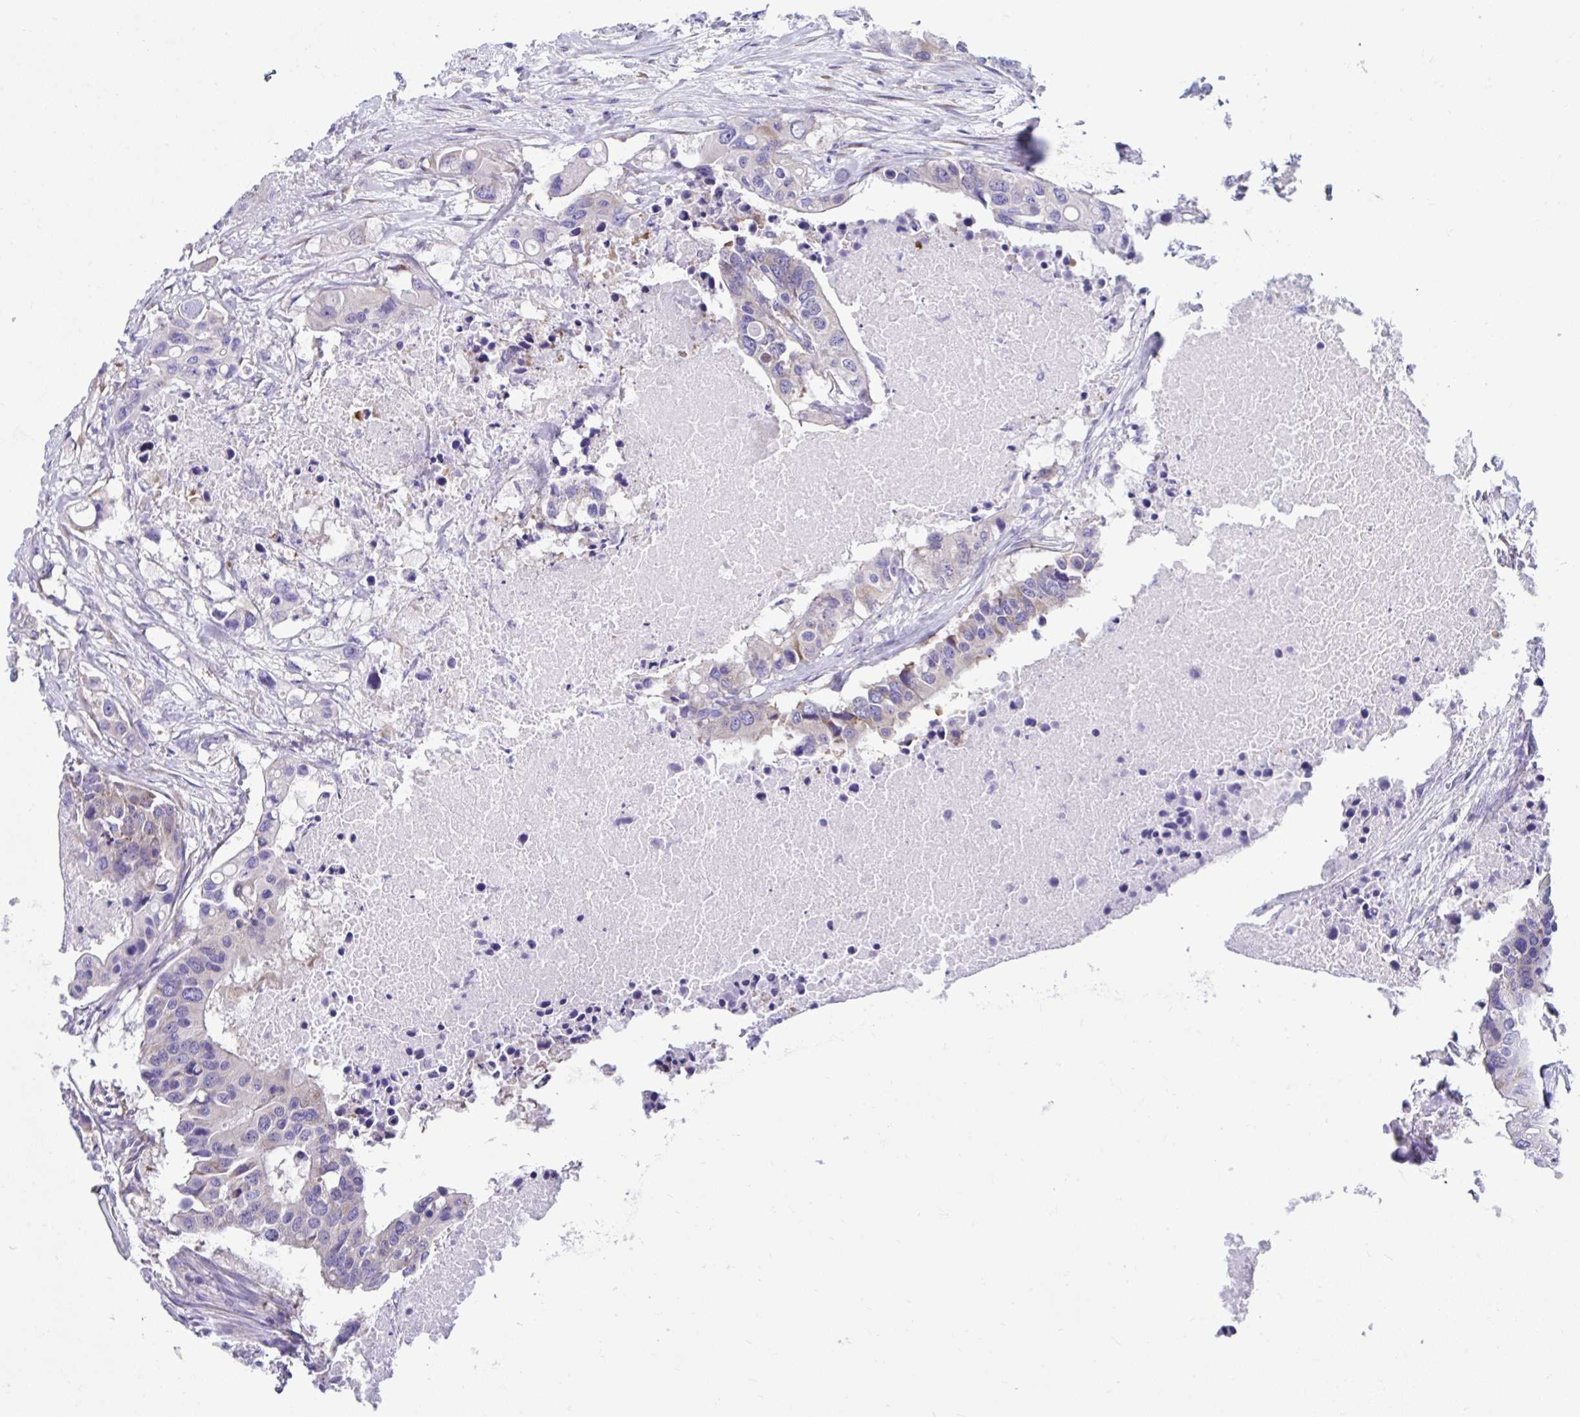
{"staining": {"intensity": "moderate", "quantity": "<25%", "location": "cytoplasmic/membranous"}, "tissue": "colorectal cancer", "cell_type": "Tumor cells", "image_type": "cancer", "snomed": [{"axis": "morphology", "description": "Adenocarcinoma, NOS"}, {"axis": "topography", "description": "Colon"}], "caption": "An immunohistochemistry (IHC) photomicrograph of tumor tissue is shown. Protein staining in brown labels moderate cytoplasmic/membranous positivity in colorectal adenocarcinoma within tumor cells.", "gene": "RPL7", "patient": {"sex": "male", "age": 77}}